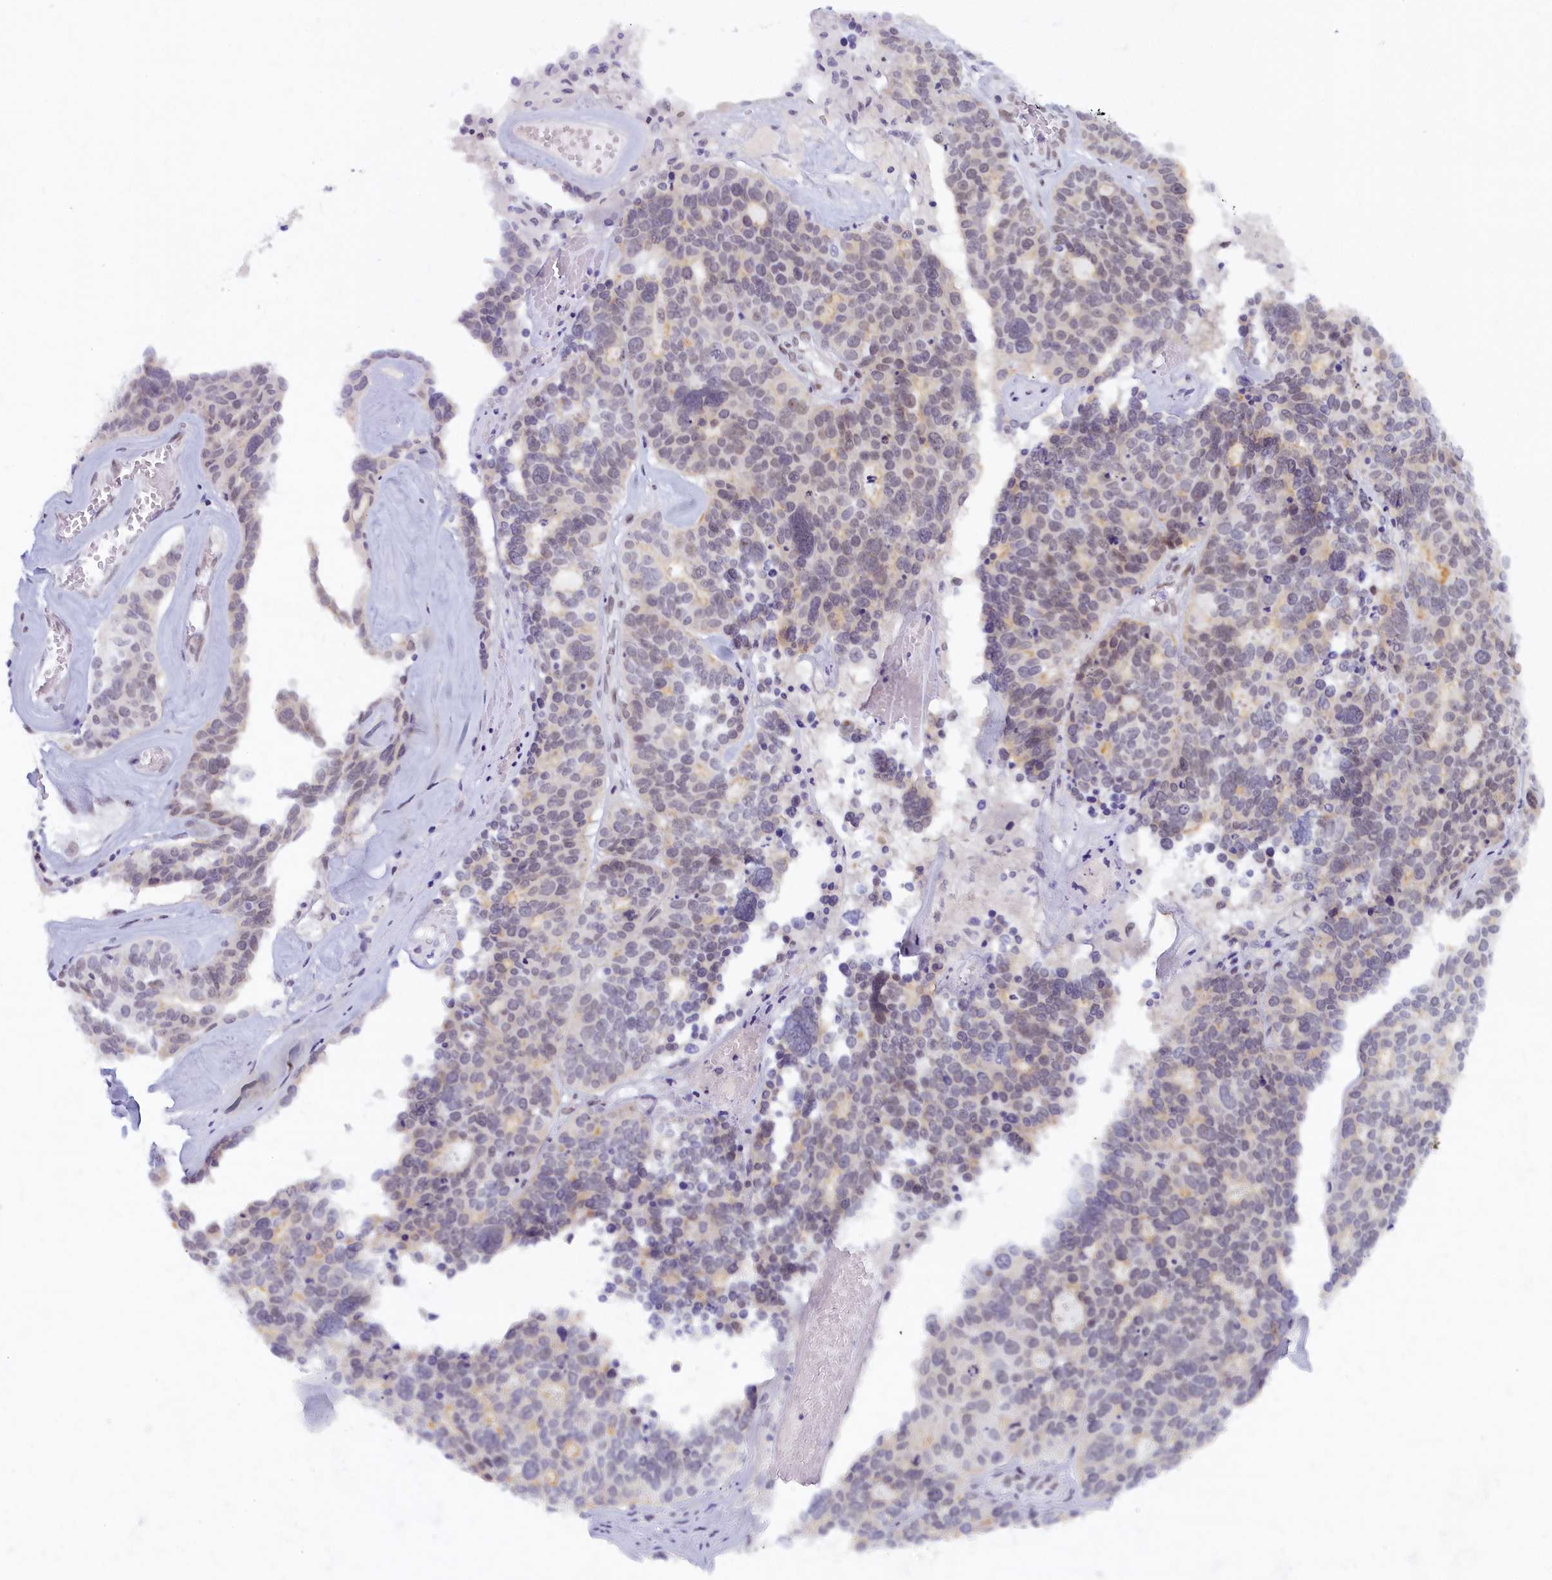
{"staining": {"intensity": "negative", "quantity": "none", "location": "none"}, "tissue": "ovarian cancer", "cell_type": "Tumor cells", "image_type": "cancer", "snomed": [{"axis": "morphology", "description": "Cystadenocarcinoma, serous, NOS"}, {"axis": "topography", "description": "Ovary"}], "caption": "DAB immunohistochemical staining of human ovarian serous cystadenocarcinoma demonstrates no significant staining in tumor cells.", "gene": "SEC31B", "patient": {"sex": "female", "age": 59}}